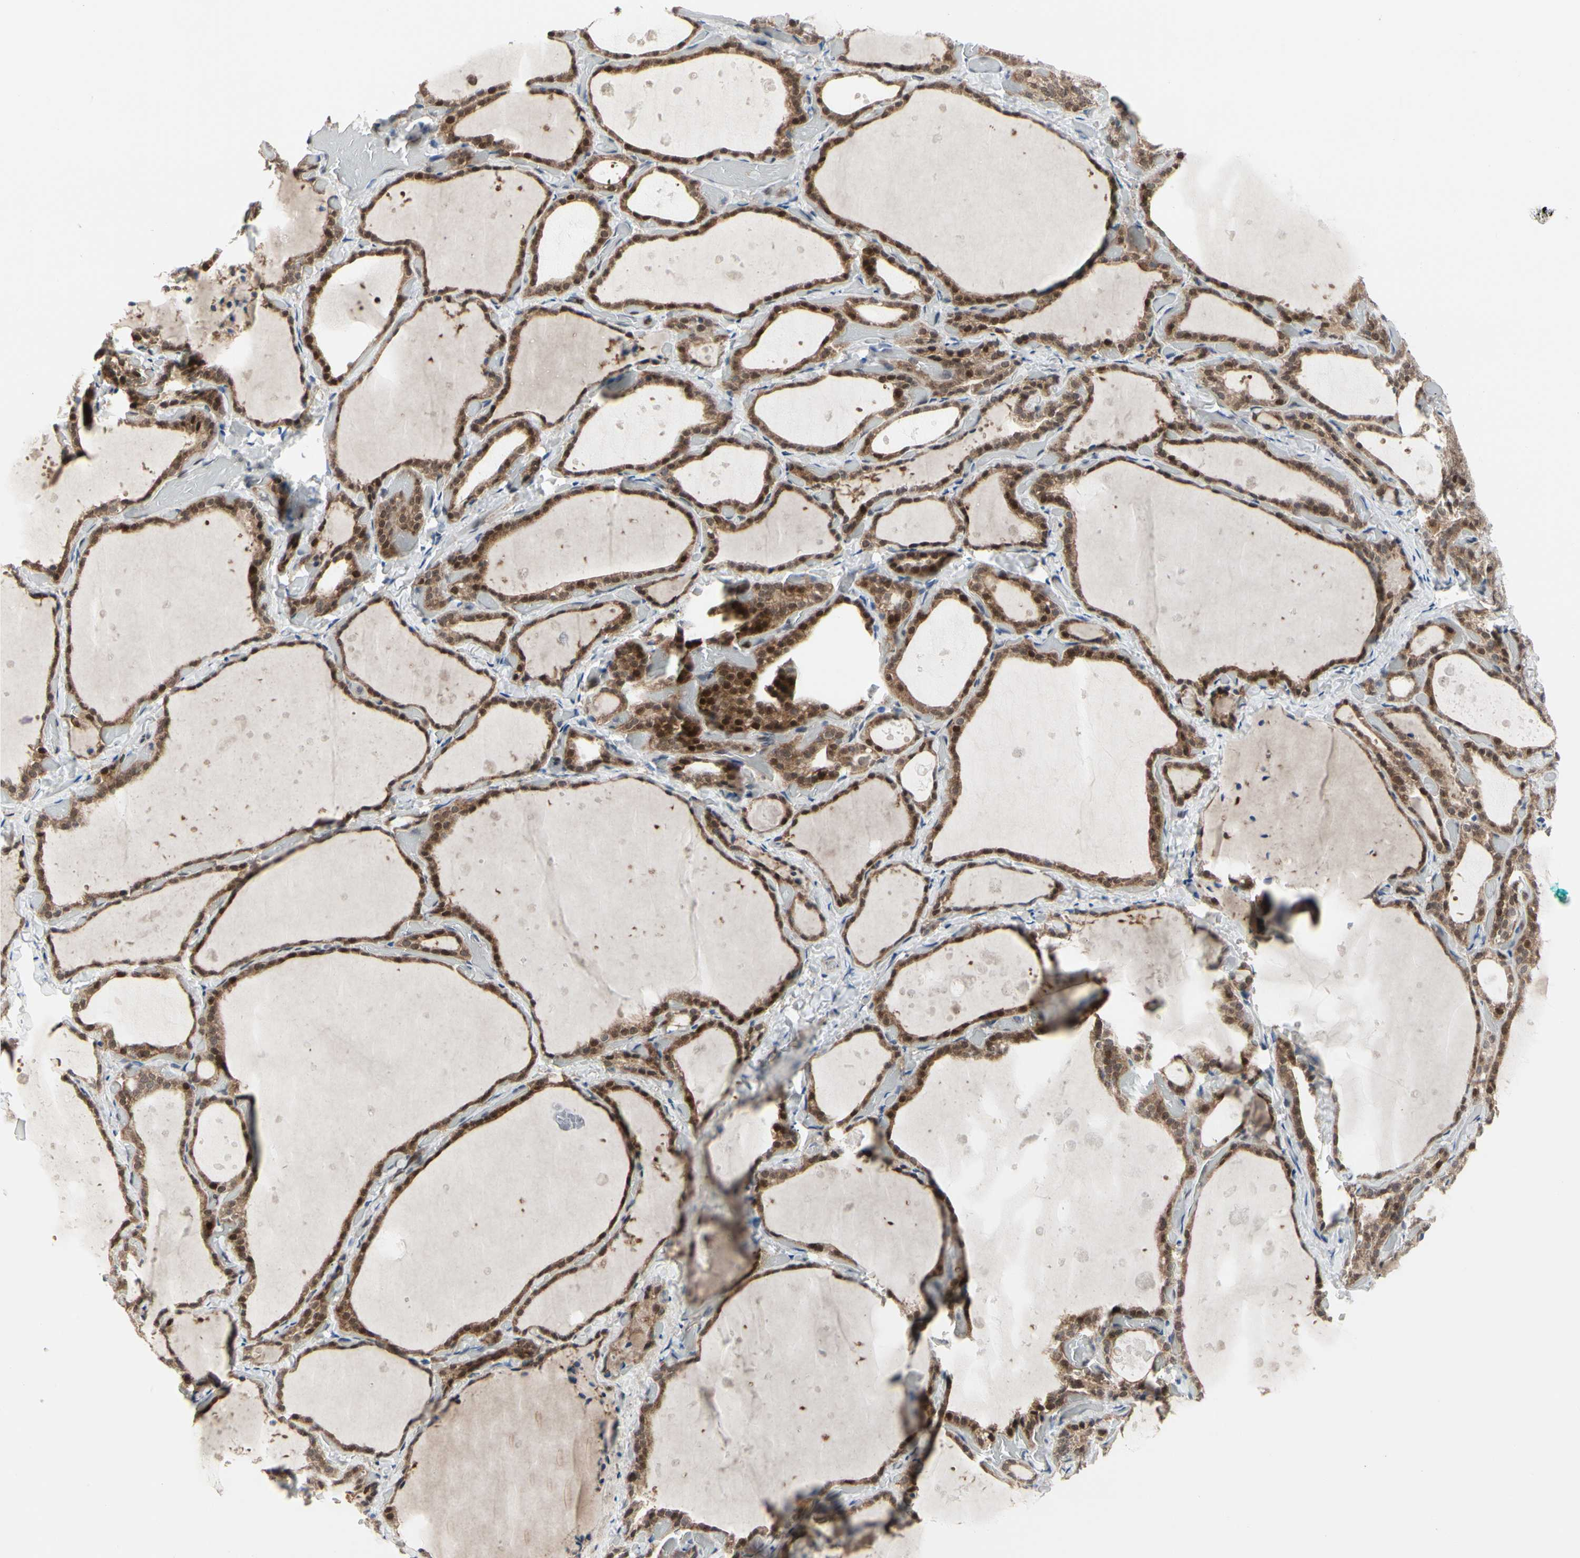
{"staining": {"intensity": "moderate", "quantity": ">75%", "location": "cytoplasmic/membranous,nuclear"}, "tissue": "thyroid gland", "cell_type": "Glandular cells", "image_type": "normal", "snomed": [{"axis": "morphology", "description": "Normal tissue, NOS"}, {"axis": "topography", "description": "Thyroid gland"}], "caption": "A brown stain highlights moderate cytoplasmic/membranous,nuclear expression of a protein in glandular cells of unremarkable thyroid gland. (Brightfield microscopy of DAB IHC at high magnification).", "gene": "CDK5", "patient": {"sex": "female", "age": 44}}